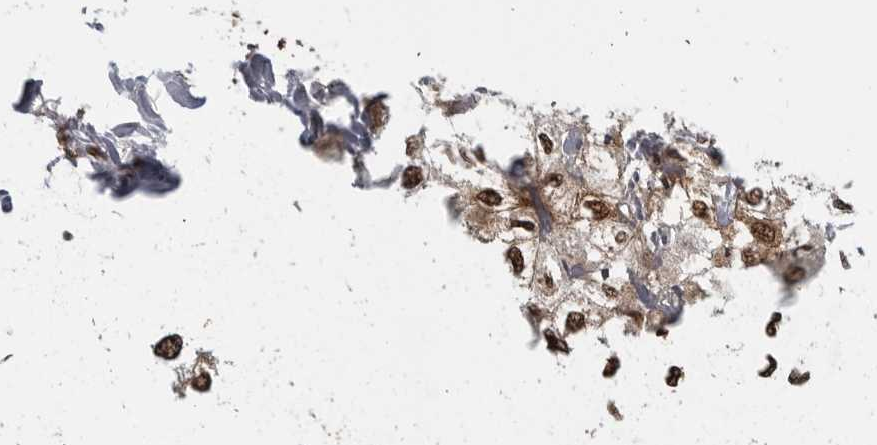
{"staining": {"intensity": "moderate", "quantity": ">75%", "location": "nuclear"}, "tissue": "urothelial cancer", "cell_type": "Tumor cells", "image_type": "cancer", "snomed": [{"axis": "morphology", "description": "Urothelial carcinoma, High grade"}, {"axis": "topography", "description": "Urinary bladder"}], "caption": "Protein analysis of urothelial cancer tissue reveals moderate nuclear positivity in about >75% of tumor cells. The protein of interest is shown in brown color, while the nuclei are stained blue.", "gene": "SMAD2", "patient": {"sex": "male", "age": 64}}